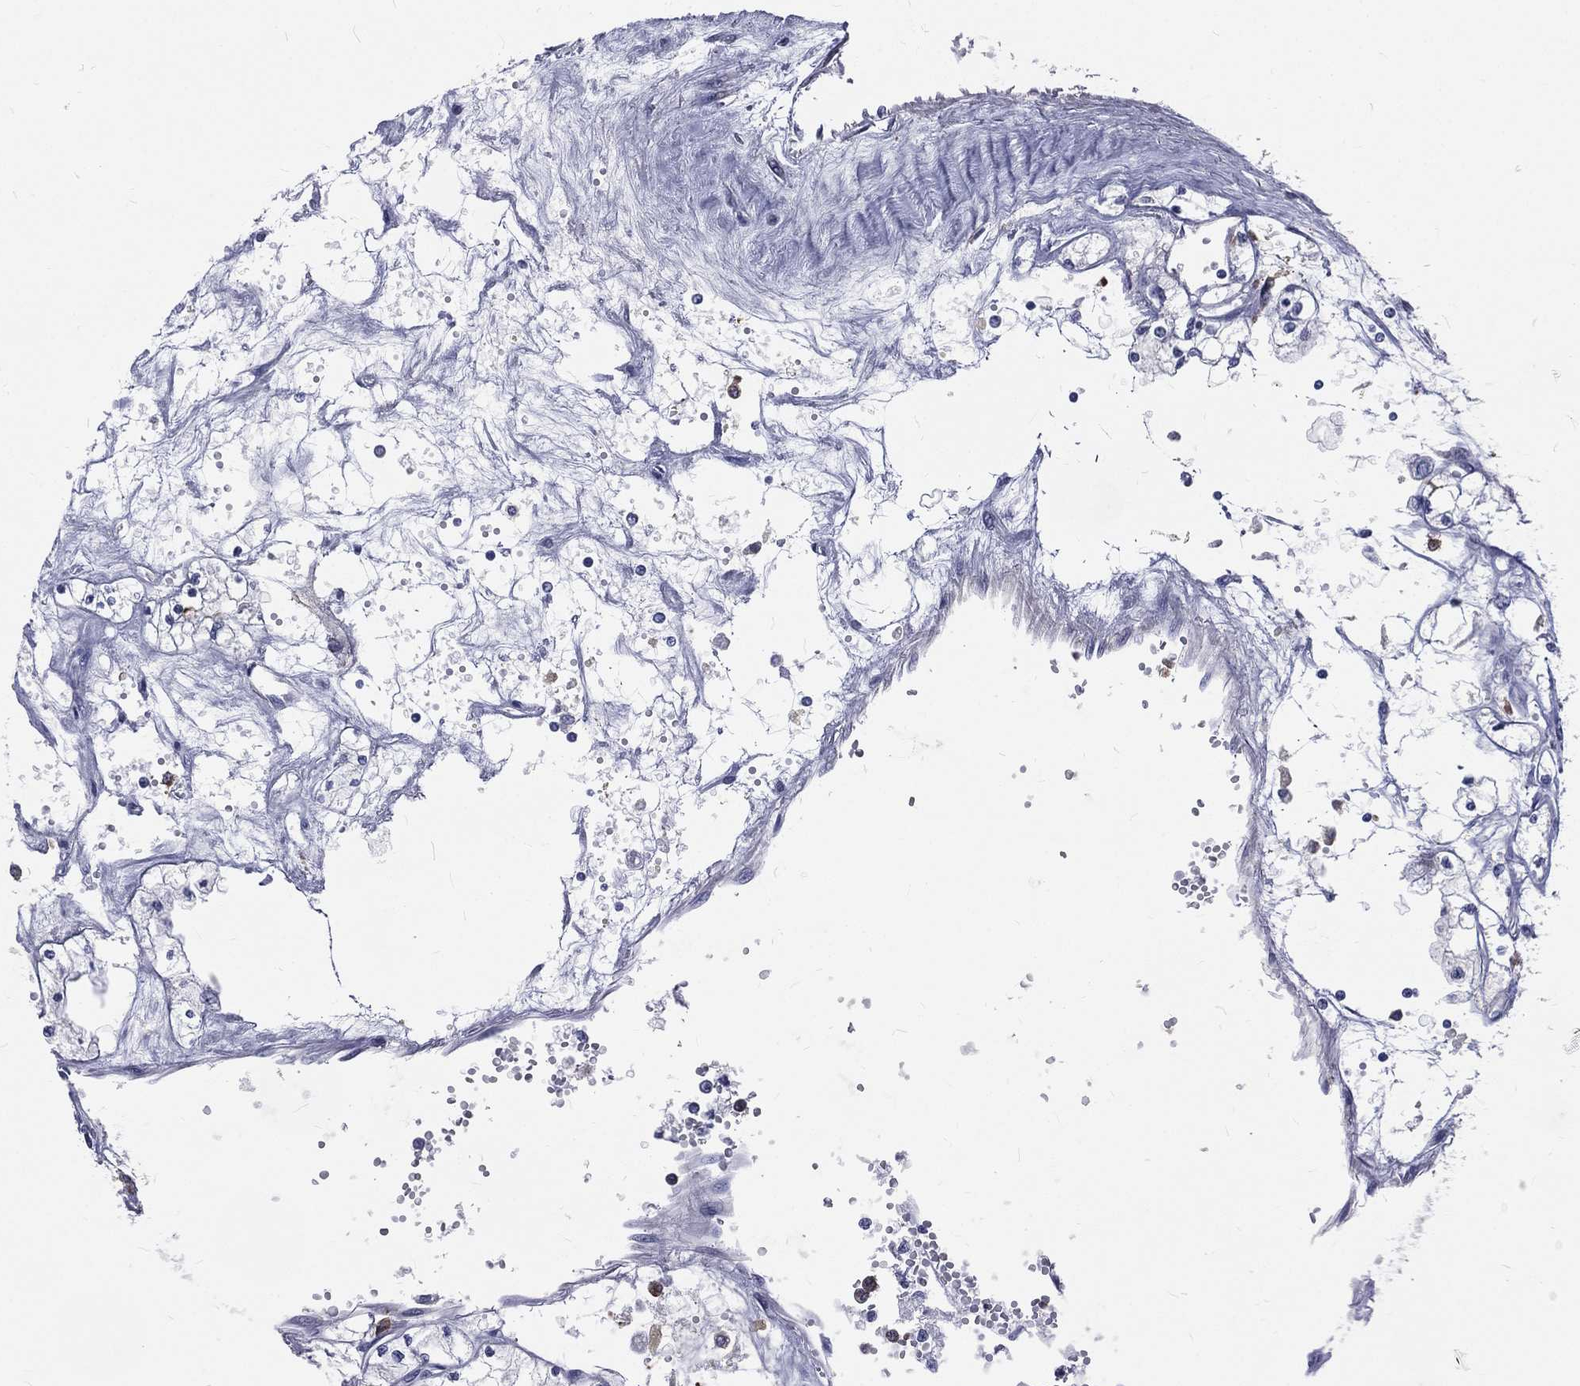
{"staining": {"intensity": "negative", "quantity": "none", "location": "none"}, "tissue": "renal cancer", "cell_type": "Tumor cells", "image_type": "cancer", "snomed": [{"axis": "morphology", "description": "Adenocarcinoma, NOS"}, {"axis": "topography", "description": "Kidney"}], "caption": "Tumor cells show no significant positivity in renal cancer. (Immunohistochemistry (ihc), brightfield microscopy, high magnification).", "gene": "BASP1", "patient": {"sex": "male", "age": 67}}